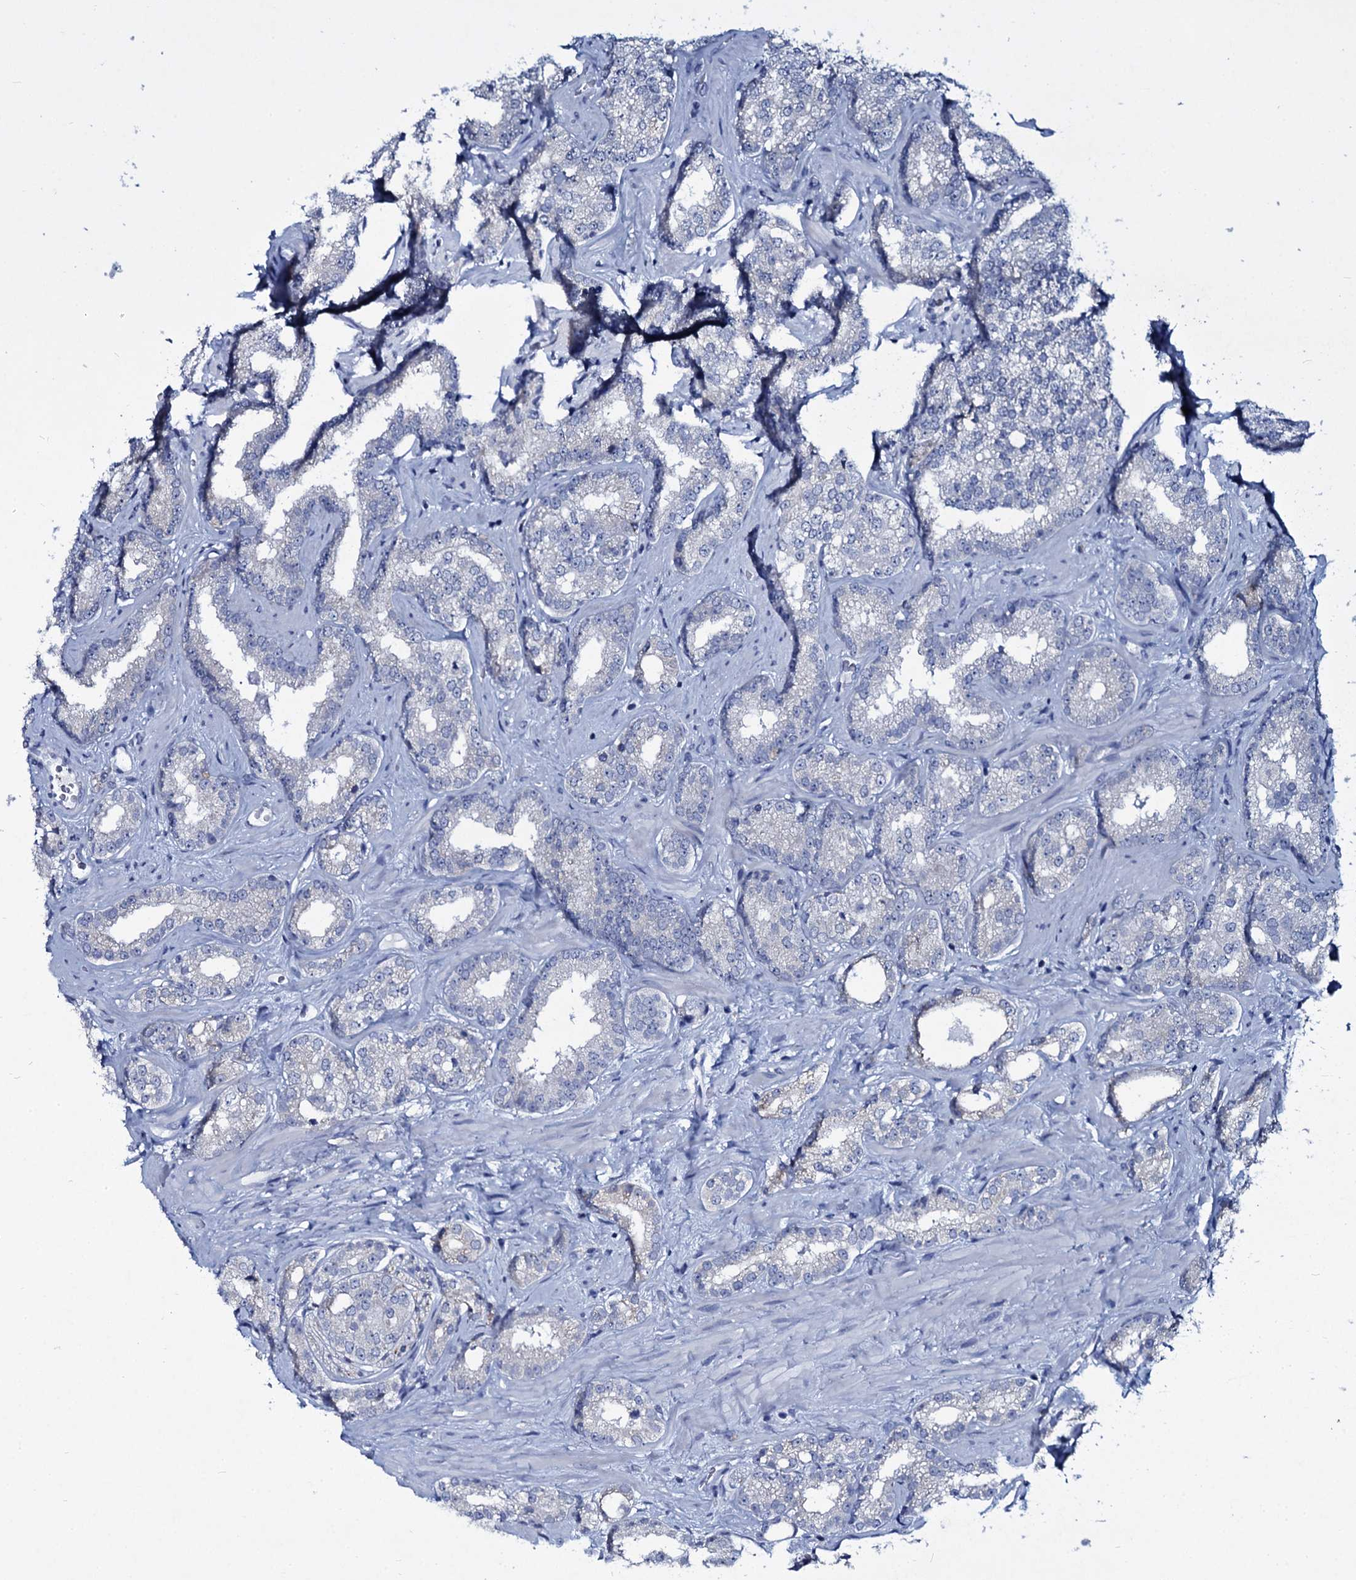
{"staining": {"intensity": "negative", "quantity": "none", "location": "none"}, "tissue": "prostate cancer", "cell_type": "Tumor cells", "image_type": "cancer", "snomed": [{"axis": "morphology", "description": "Normal tissue, NOS"}, {"axis": "morphology", "description": "Adenocarcinoma, High grade"}, {"axis": "topography", "description": "Prostate"}], "caption": "Immunohistochemical staining of prostate adenocarcinoma (high-grade) exhibits no significant staining in tumor cells.", "gene": "TPGS2", "patient": {"sex": "male", "age": 83}}